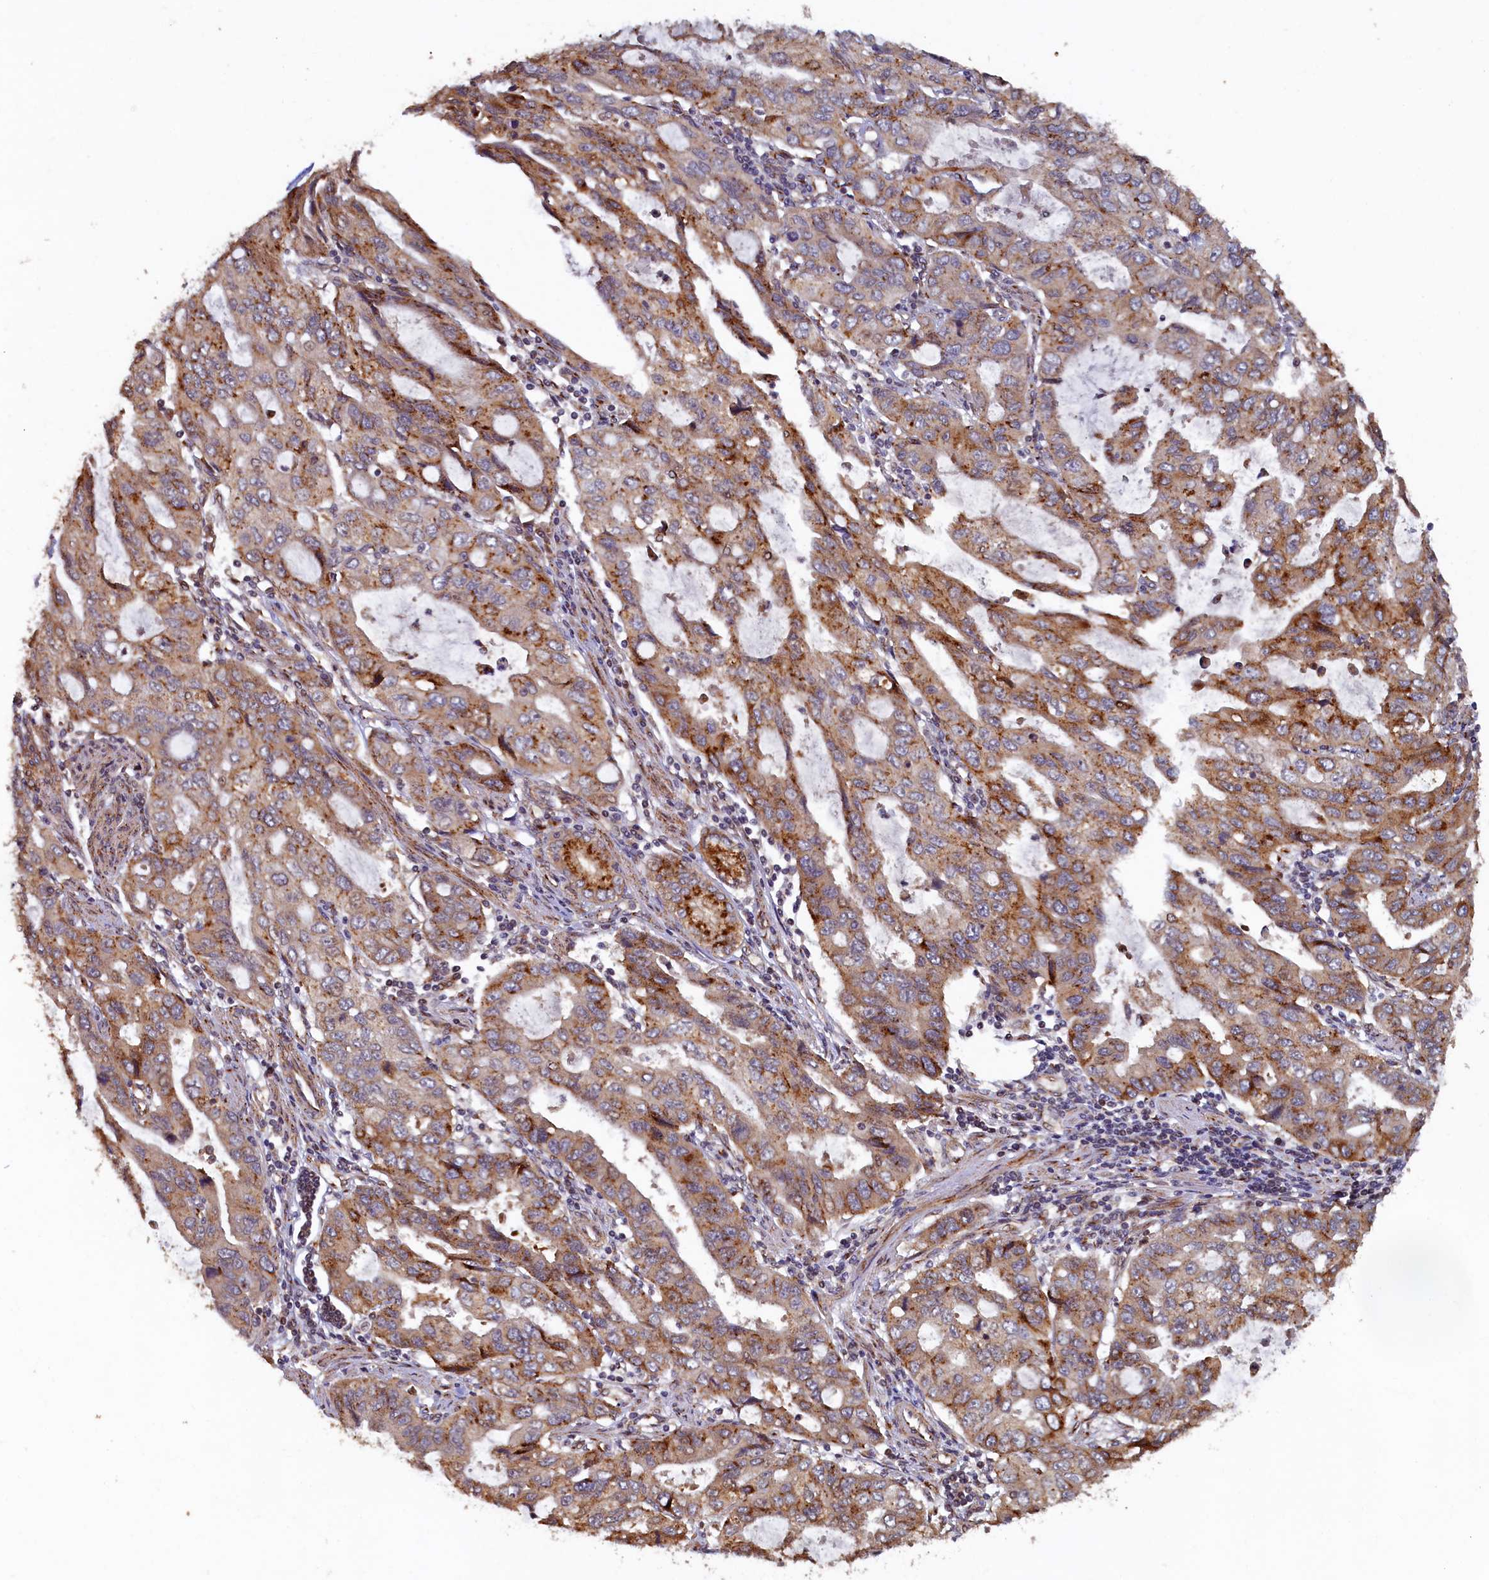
{"staining": {"intensity": "moderate", "quantity": ">75%", "location": "cytoplasmic/membranous"}, "tissue": "stomach cancer", "cell_type": "Tumor cells", "image_type": "cancer", "snomed": [{"axis": "morphology", "description": "Adenocarcinoma, NOS"}, {"axis": "topography", "description": "Stomach, upper"}], "caption": "Stomach cancer tissue demonstrates moderate cytoplasmic/membranous expression in approximately >75% of tumor cells, visualized by immunohistochemistry.", "gene": "TMEM181", "patient": {"sex": "female", "age": 52}}